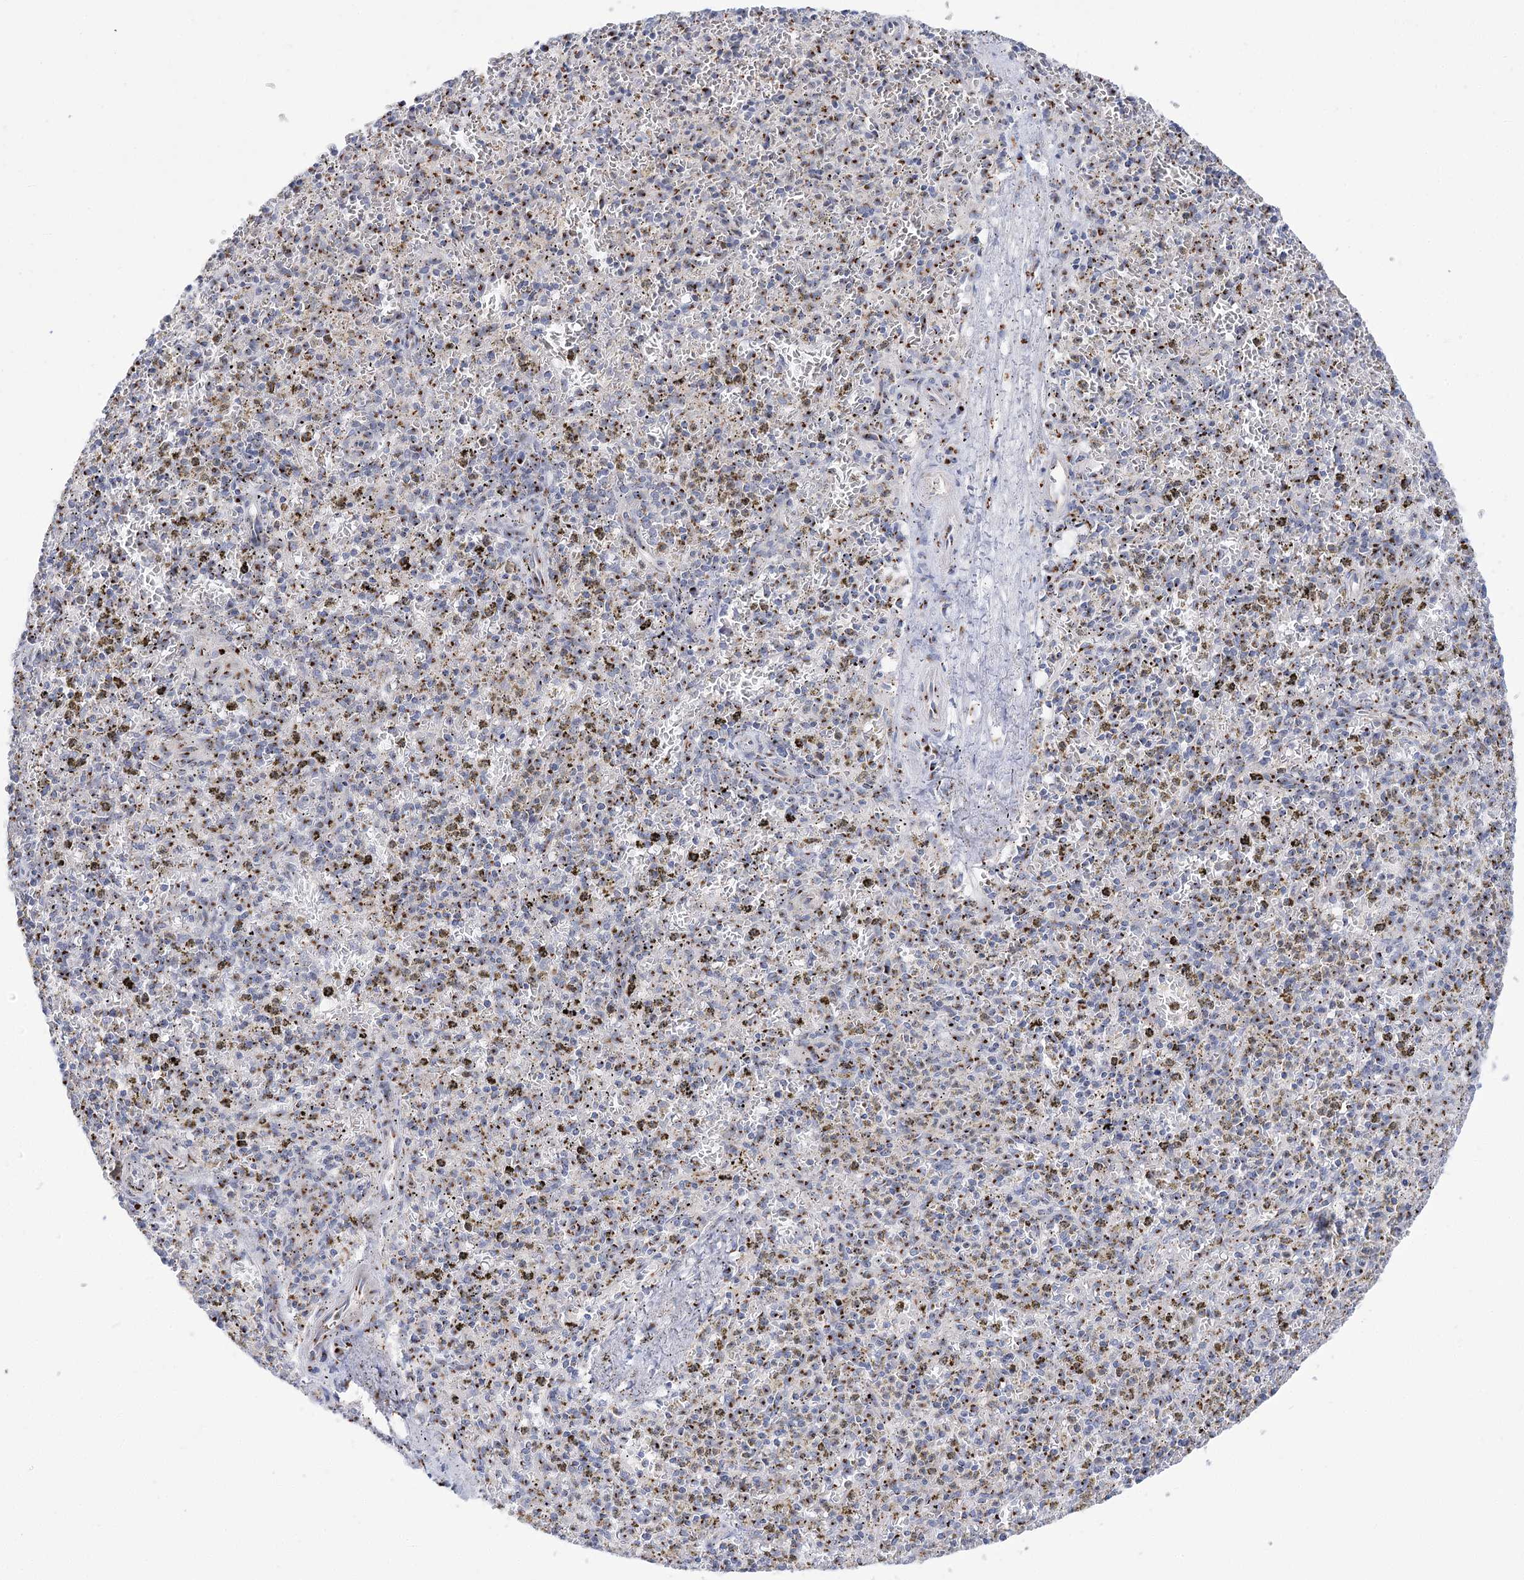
{"staining": {"intensity": "moderate", "quantity": "25%-75%", "location": "cytoplasmic/membranous"}, "tissue": "spleen", "cell_type": "Cells in red pulp", "image_type": "normal", "snomed": [{"axis": "morphology", "description": "Normal tissue, NOS"}, {"axis": "topography", "description": "Spleen"}], "caption": "Immunohistochemical staining of benign human spleen displays medium levels of moderate cytoplasmic/membranous expression in about 25%-75% of cells in red pulp.", "gene": "TMEM165", "patient": {"sex": "male", "age": 72}}